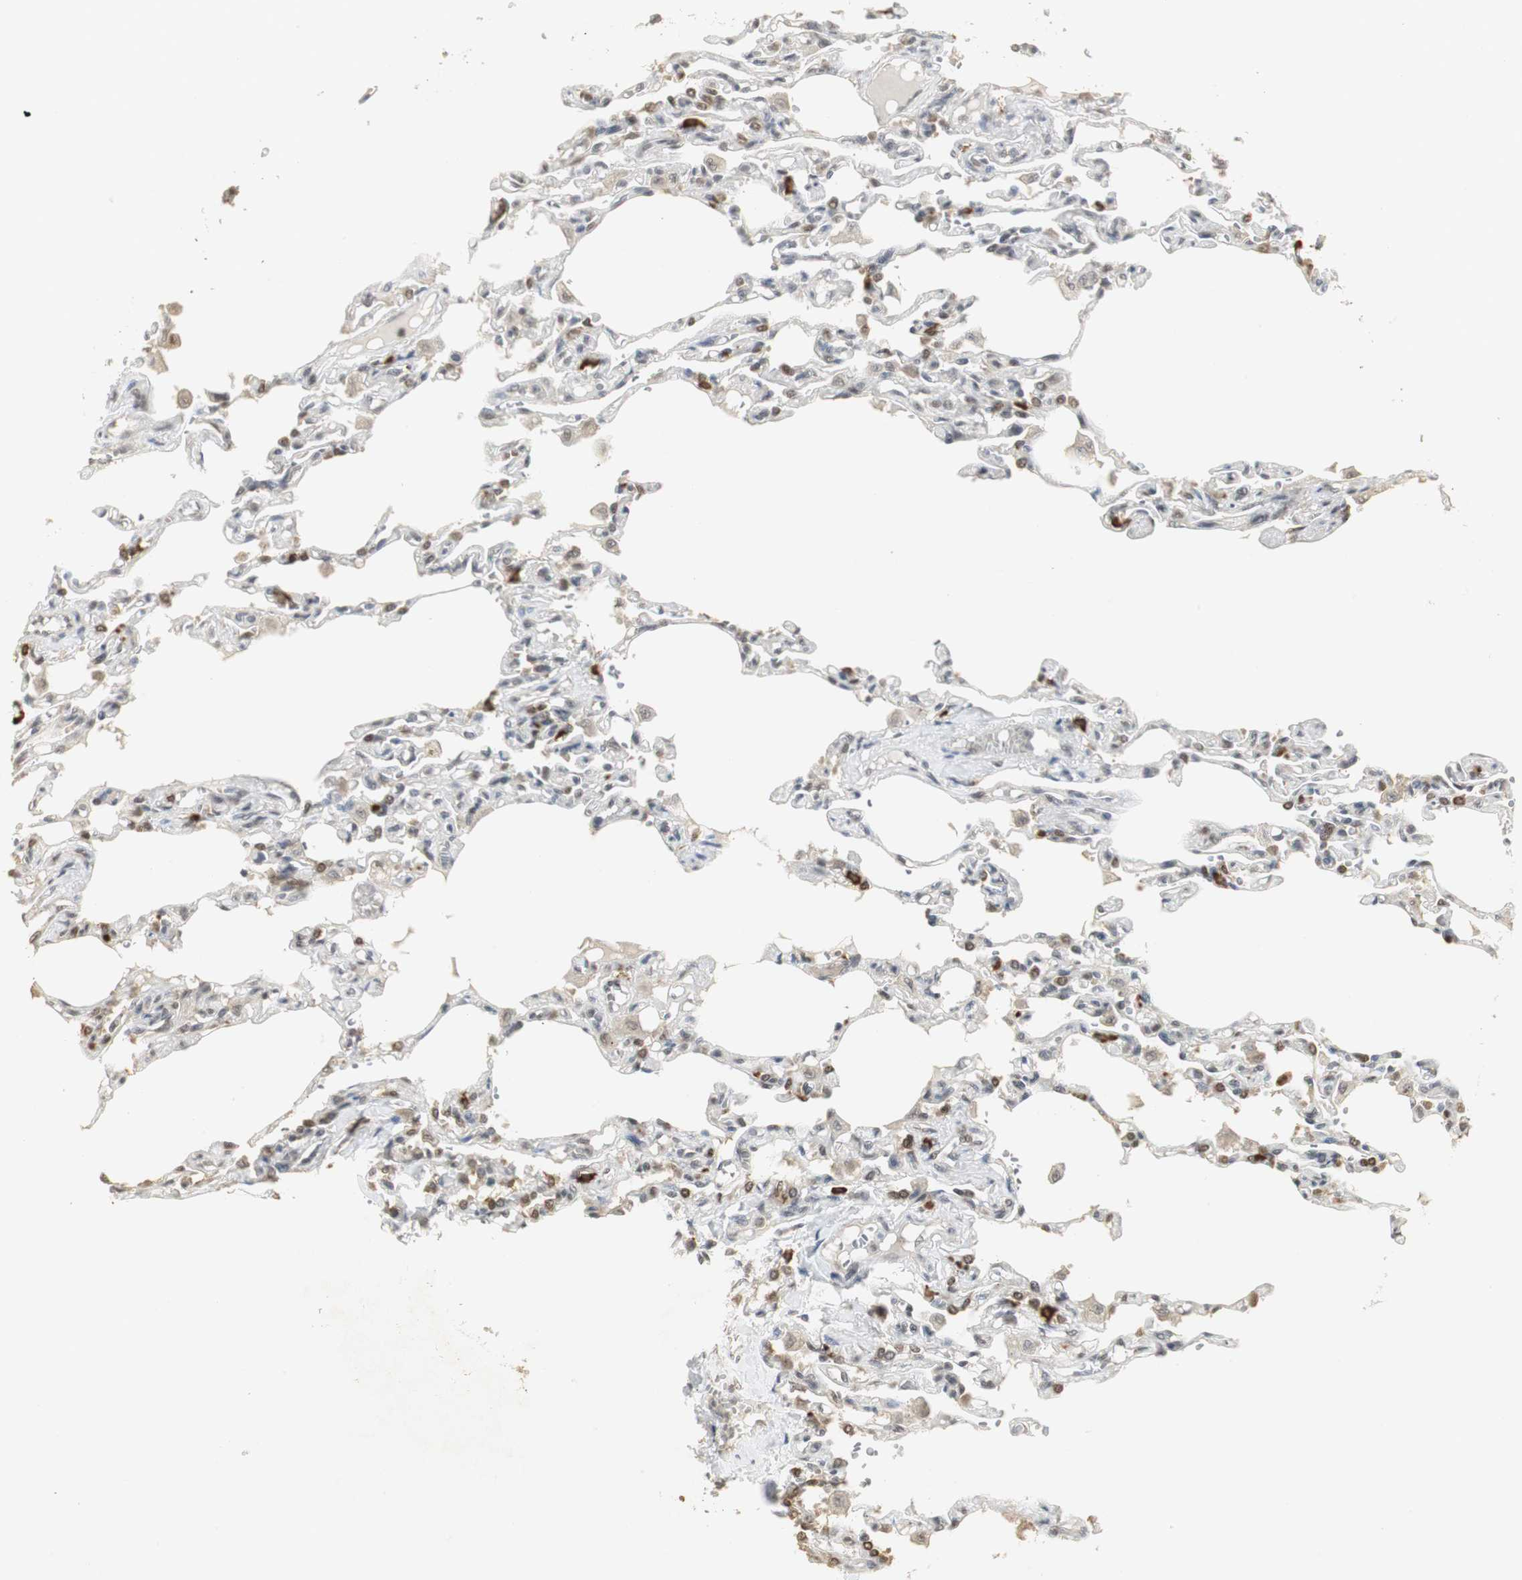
{"staining": {"intensity": "moderate", "quantity": "25%-75%", "location": "nuclear"}, "tissue": "lung", "cell_type": "Alveolar cells", "image_type": "normal", "snomed": [{"axis": "morphology", "description": "Normal tissue, NOS"}, {"axis": "topography", "description": "Lung"}], "caption": "Immunohistochemistry image of unremarkable human lung stained for a protein (brown), which reveals medium levels of moderate nuclear staining in approximately 25%-75% of alveolar cells.", "gene": "ELOA", "patient": {"sex": "male", "age": 21}}